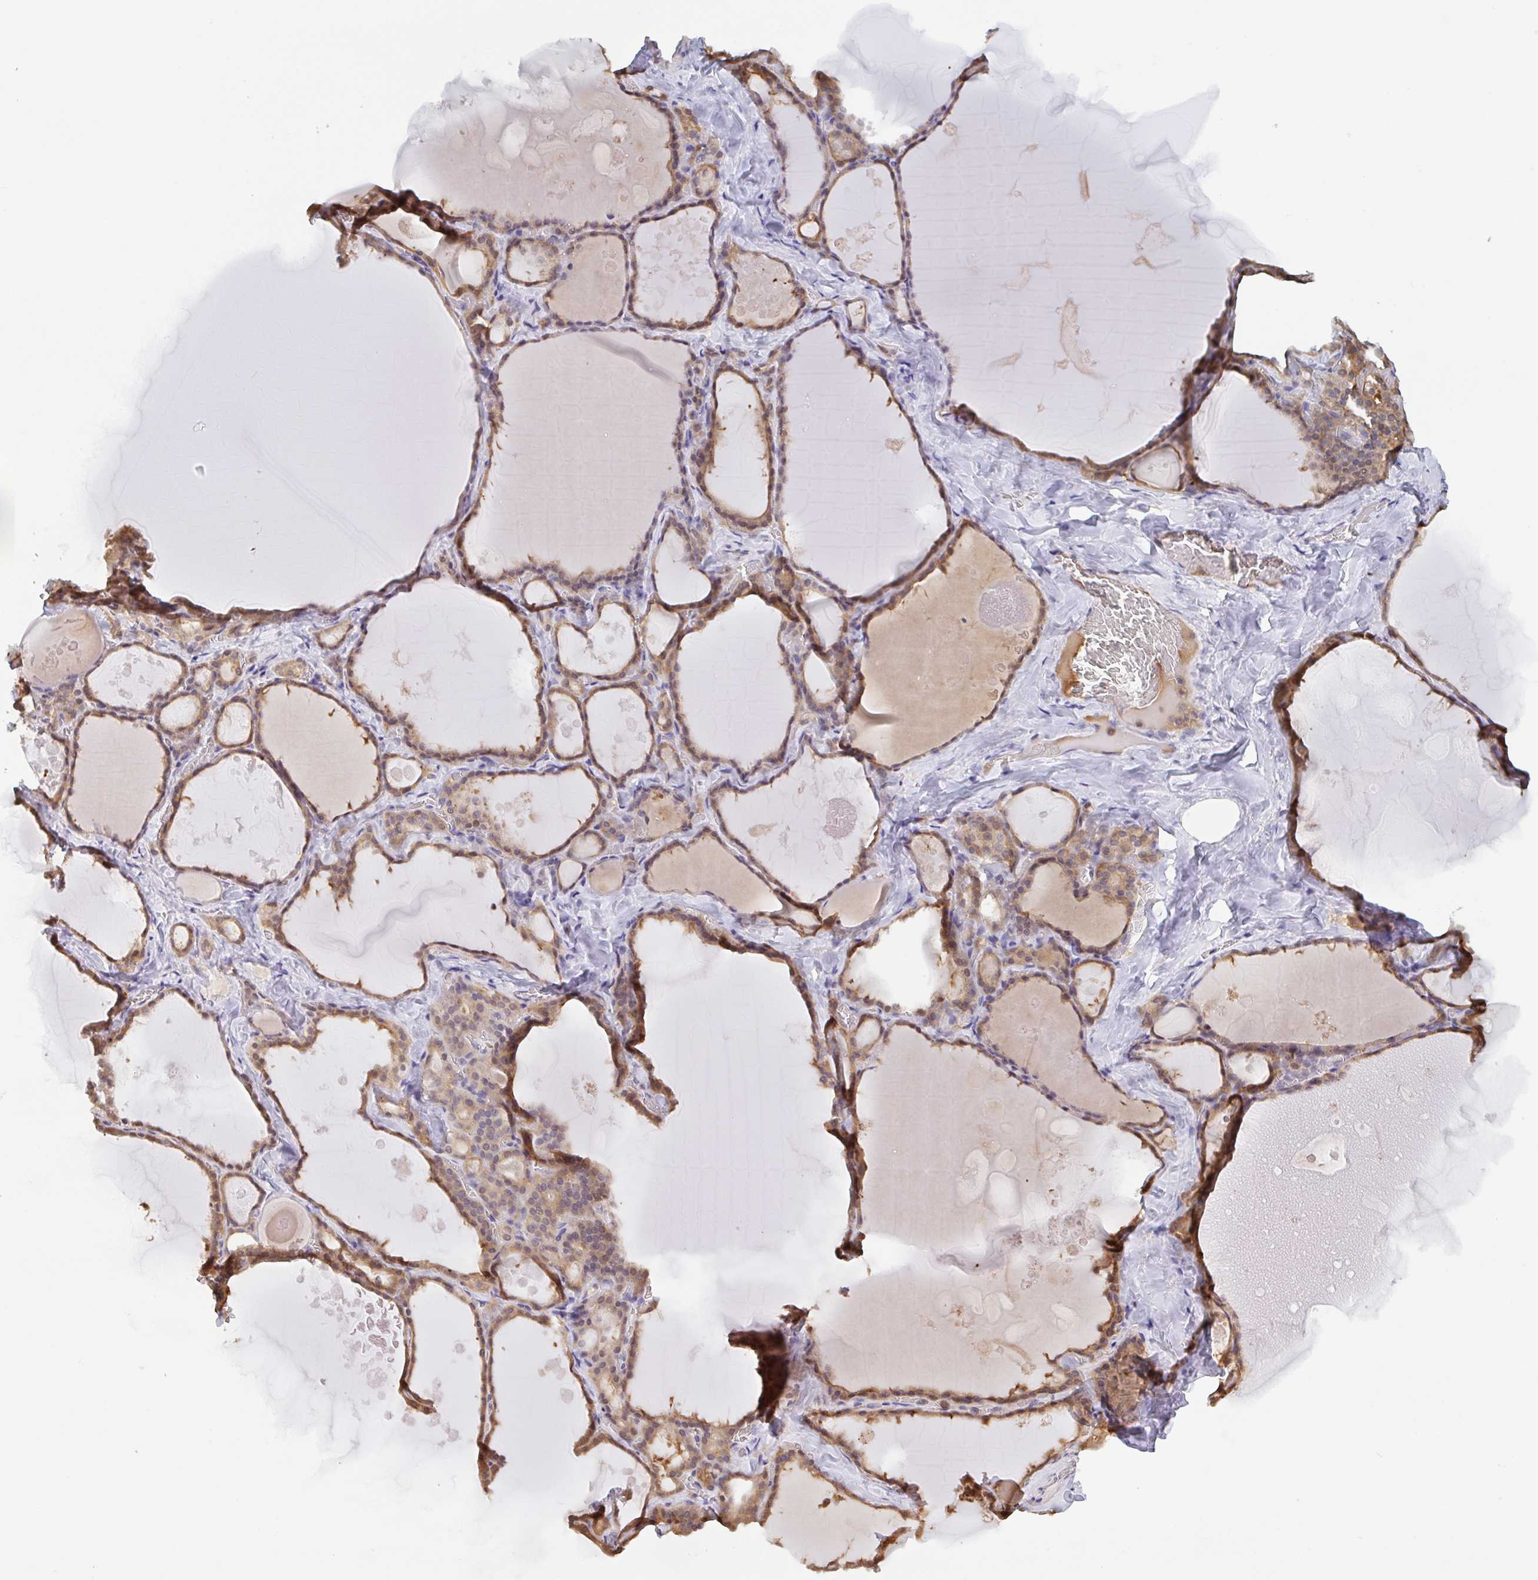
{"staining": {"intensity": "moderate", "quantity": ">75%", "location": "cytoplasmic/membranous,nuclear"}, "tissue": "thyroid gland", "cell_type": "Glandular cells", "image_type": "normal", "snomed": [{"axis": "morphology", "description": "Normal tissue, NOS"}, {"axis": "topography", "description": "Thyroid gland"}], "caption": "Unremarkable thyroid gland reveals moderate cytoplasmic/membranous,nuclear expression in approximately >75% of glandular cells, visualized by immunohistochemistry.", "gene": "OTOP2", "patient": {"sex": "male", "age": 56}}